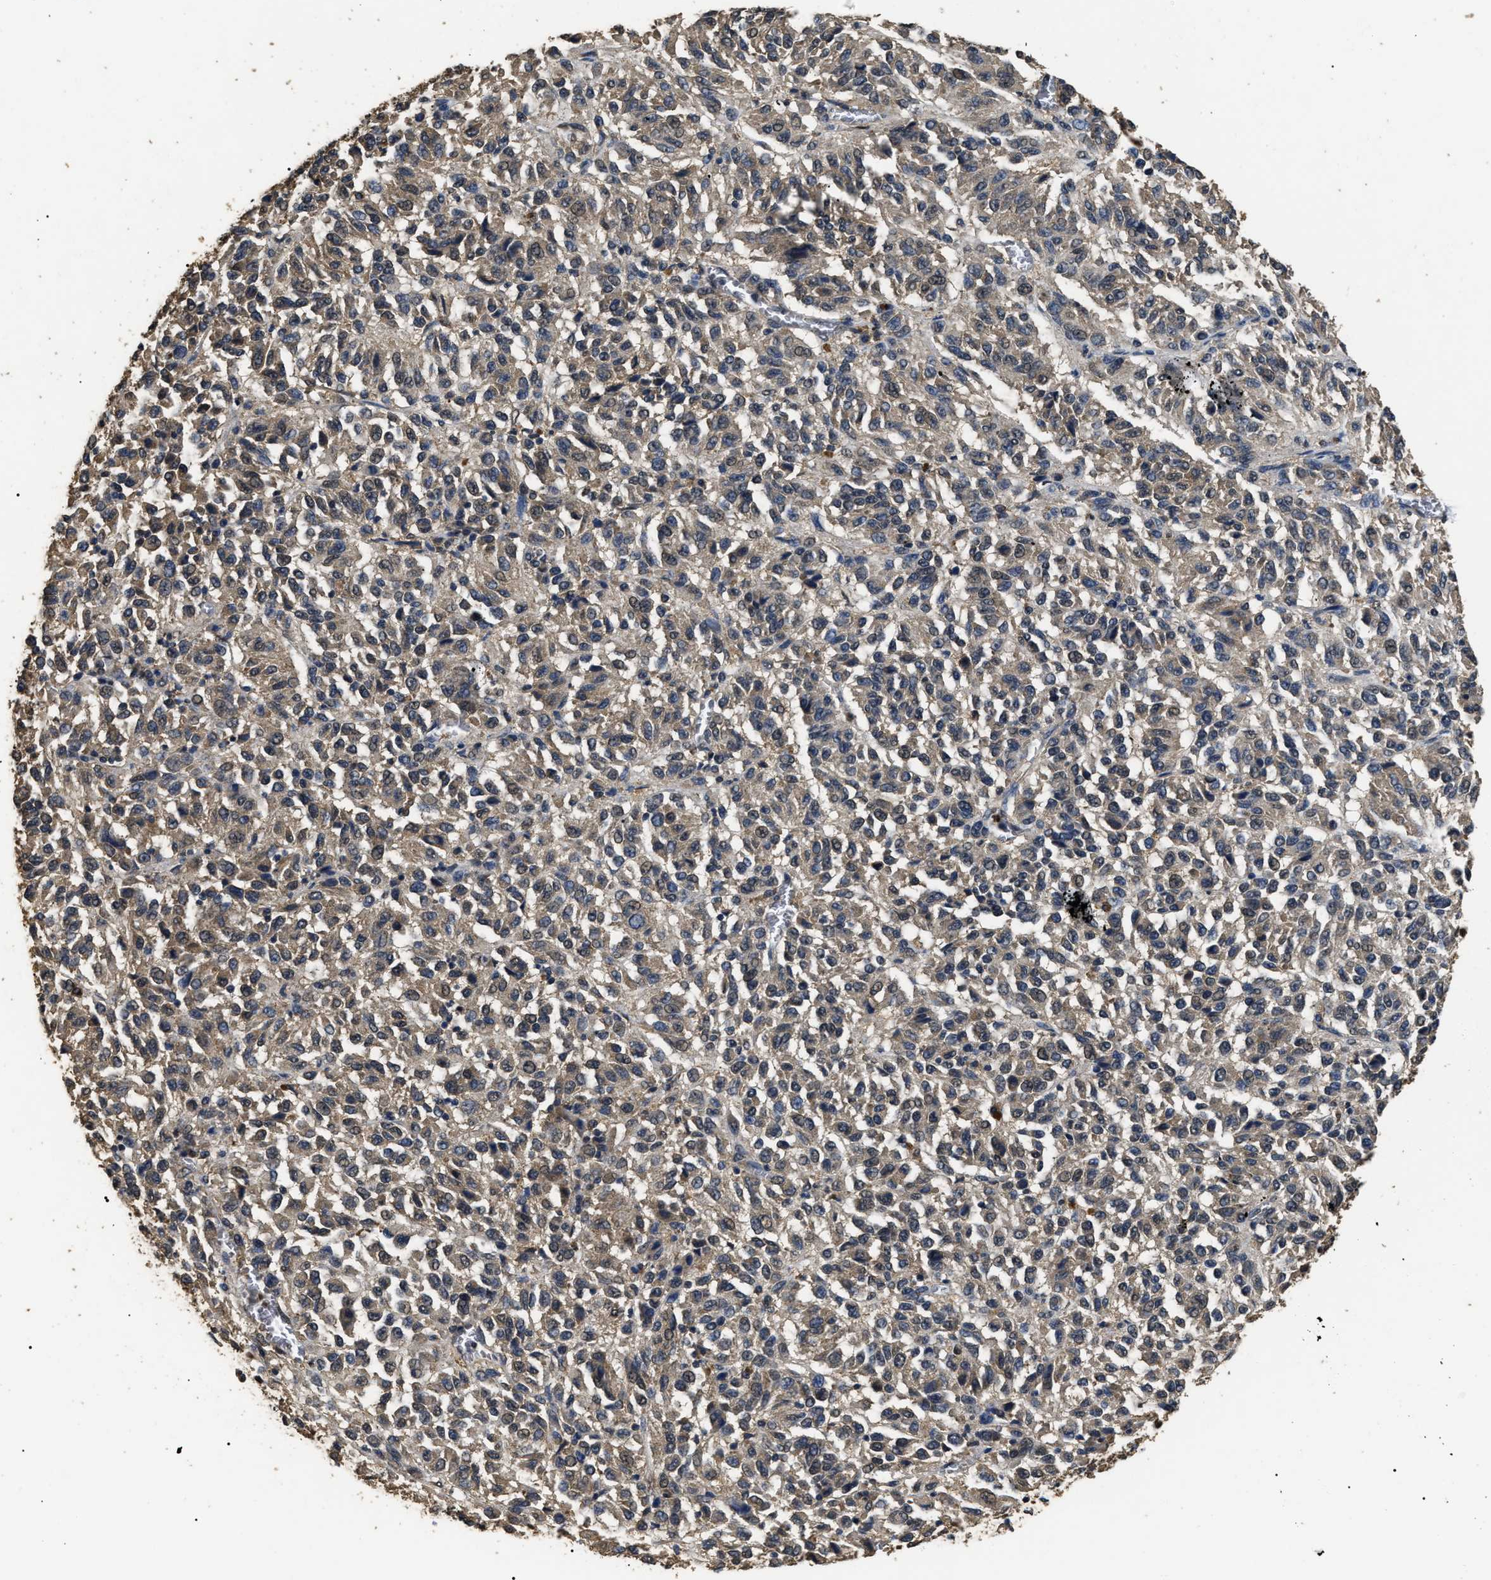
{"staining": {"intensity": "weak", "quantity": "25%-75%", "location": "cytoplasmic/membranous,nuclear"}, "tissue": "melanoma", "cell_type": "Tumor cells", "image_type": "cancer", "snomed": [{"axis": "morphology", "description": "Malignant melanoma, Metastatic site"}, {"axis": "topography", "description": "Lung"}], "caption": "Immunohistochemical staining of human malignant melanoma (metastatic site) displays low levels of weak cytoplasmic/membranous and nuclear protein expression in about 25%-75% of tumor cells.", "gene": "PSMD8", "patient": {"sex": "male", "age": 64}}